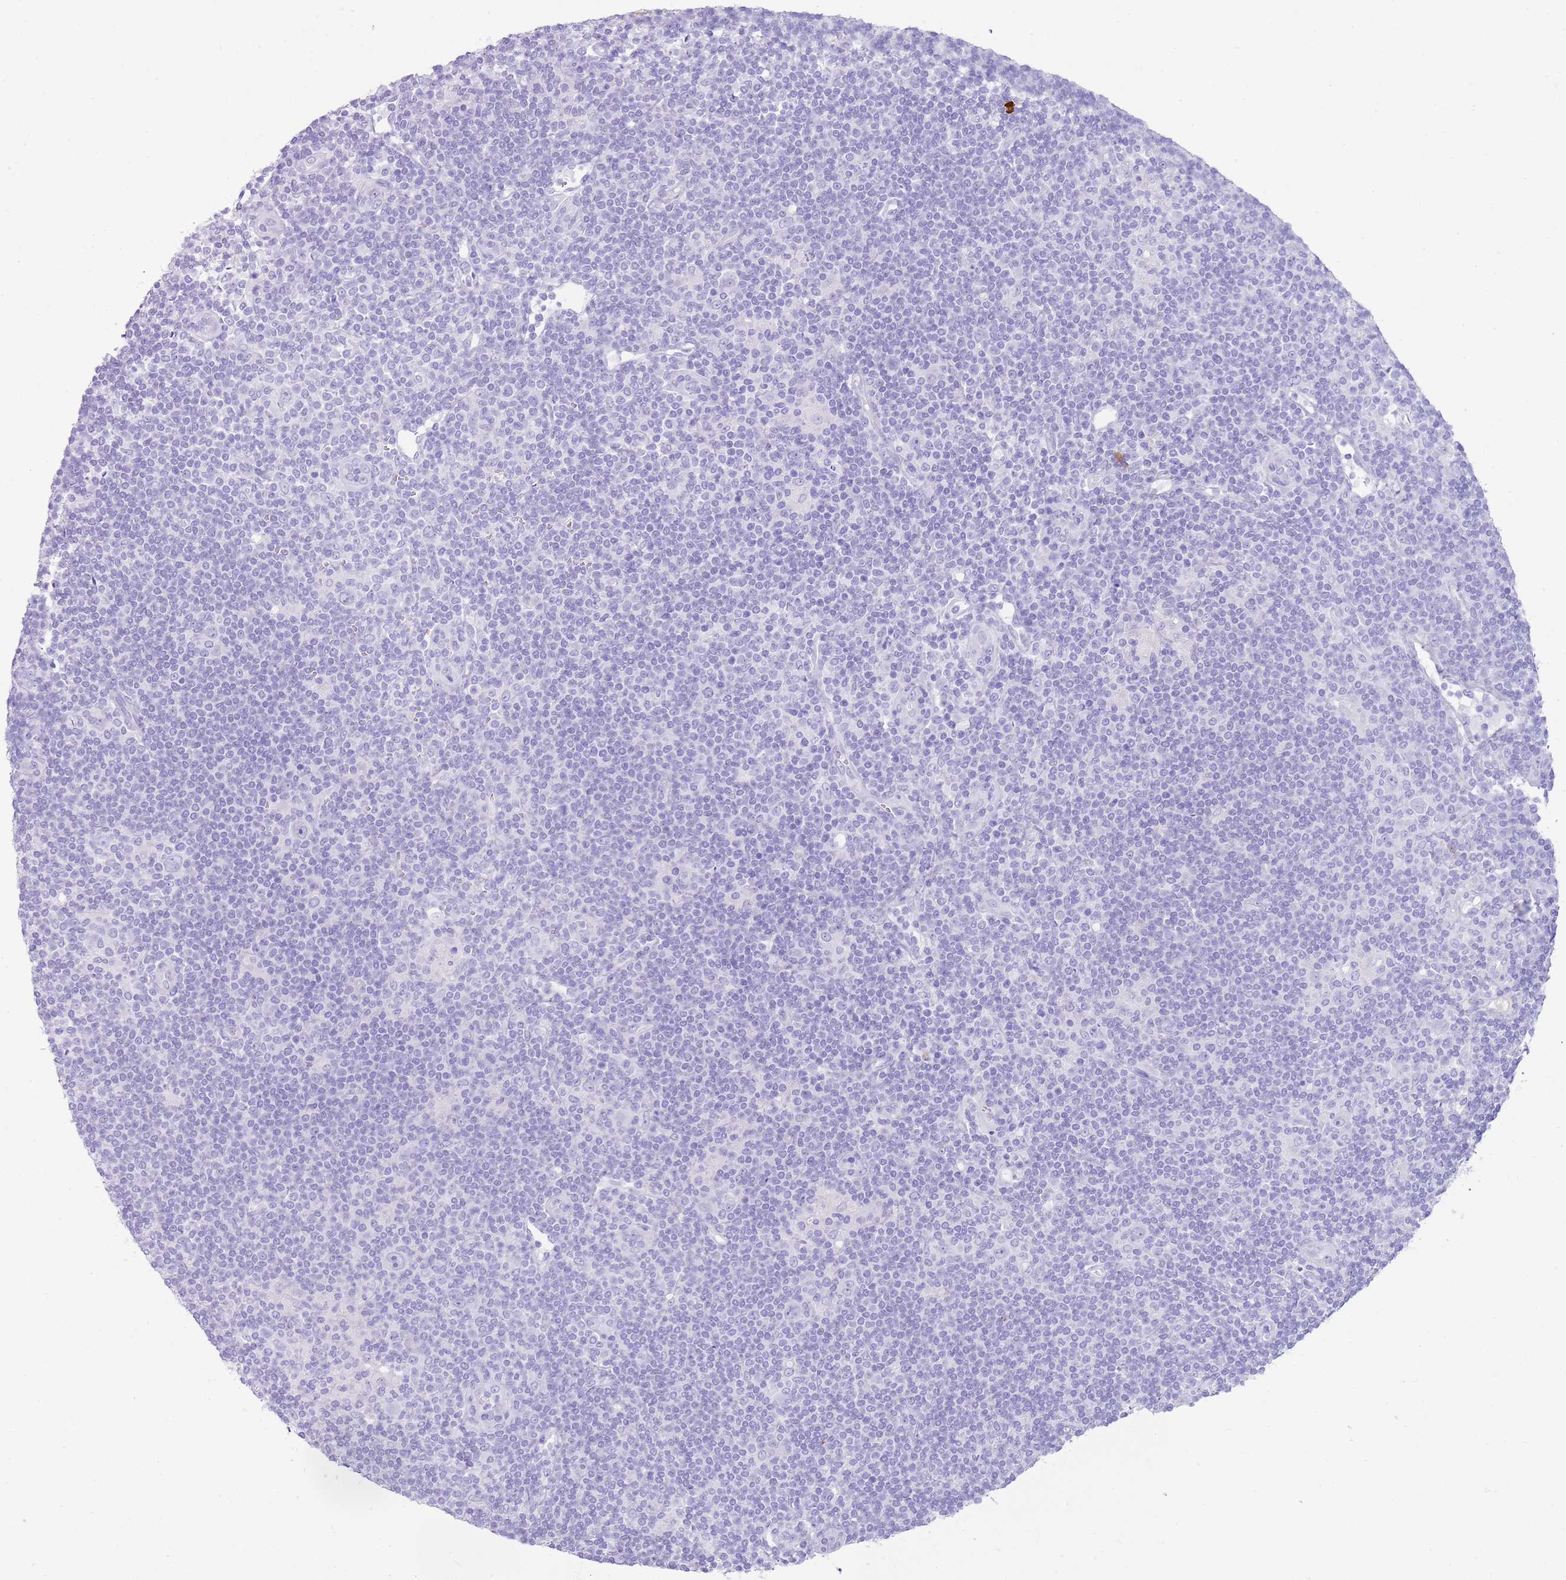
{"staining": {"intensity": "negative", "quantity": "none", "location": "none"}, "tissue": "lymphoma", "cell_type": "Tumor cells", "image_type": "cancer", "snomed": [{"axis": "morphology", "description": "Hodgkin's disease, NOS"}, {"axis": "topography", "description": "Lymph node"}], "caption": "The image displays no staining of tumor cells in lymphoma. (DAB immunohistochemistry, high magnification).", "gene": "IGKV3D-11", "patient": {"sex": "female", "age": 57}}